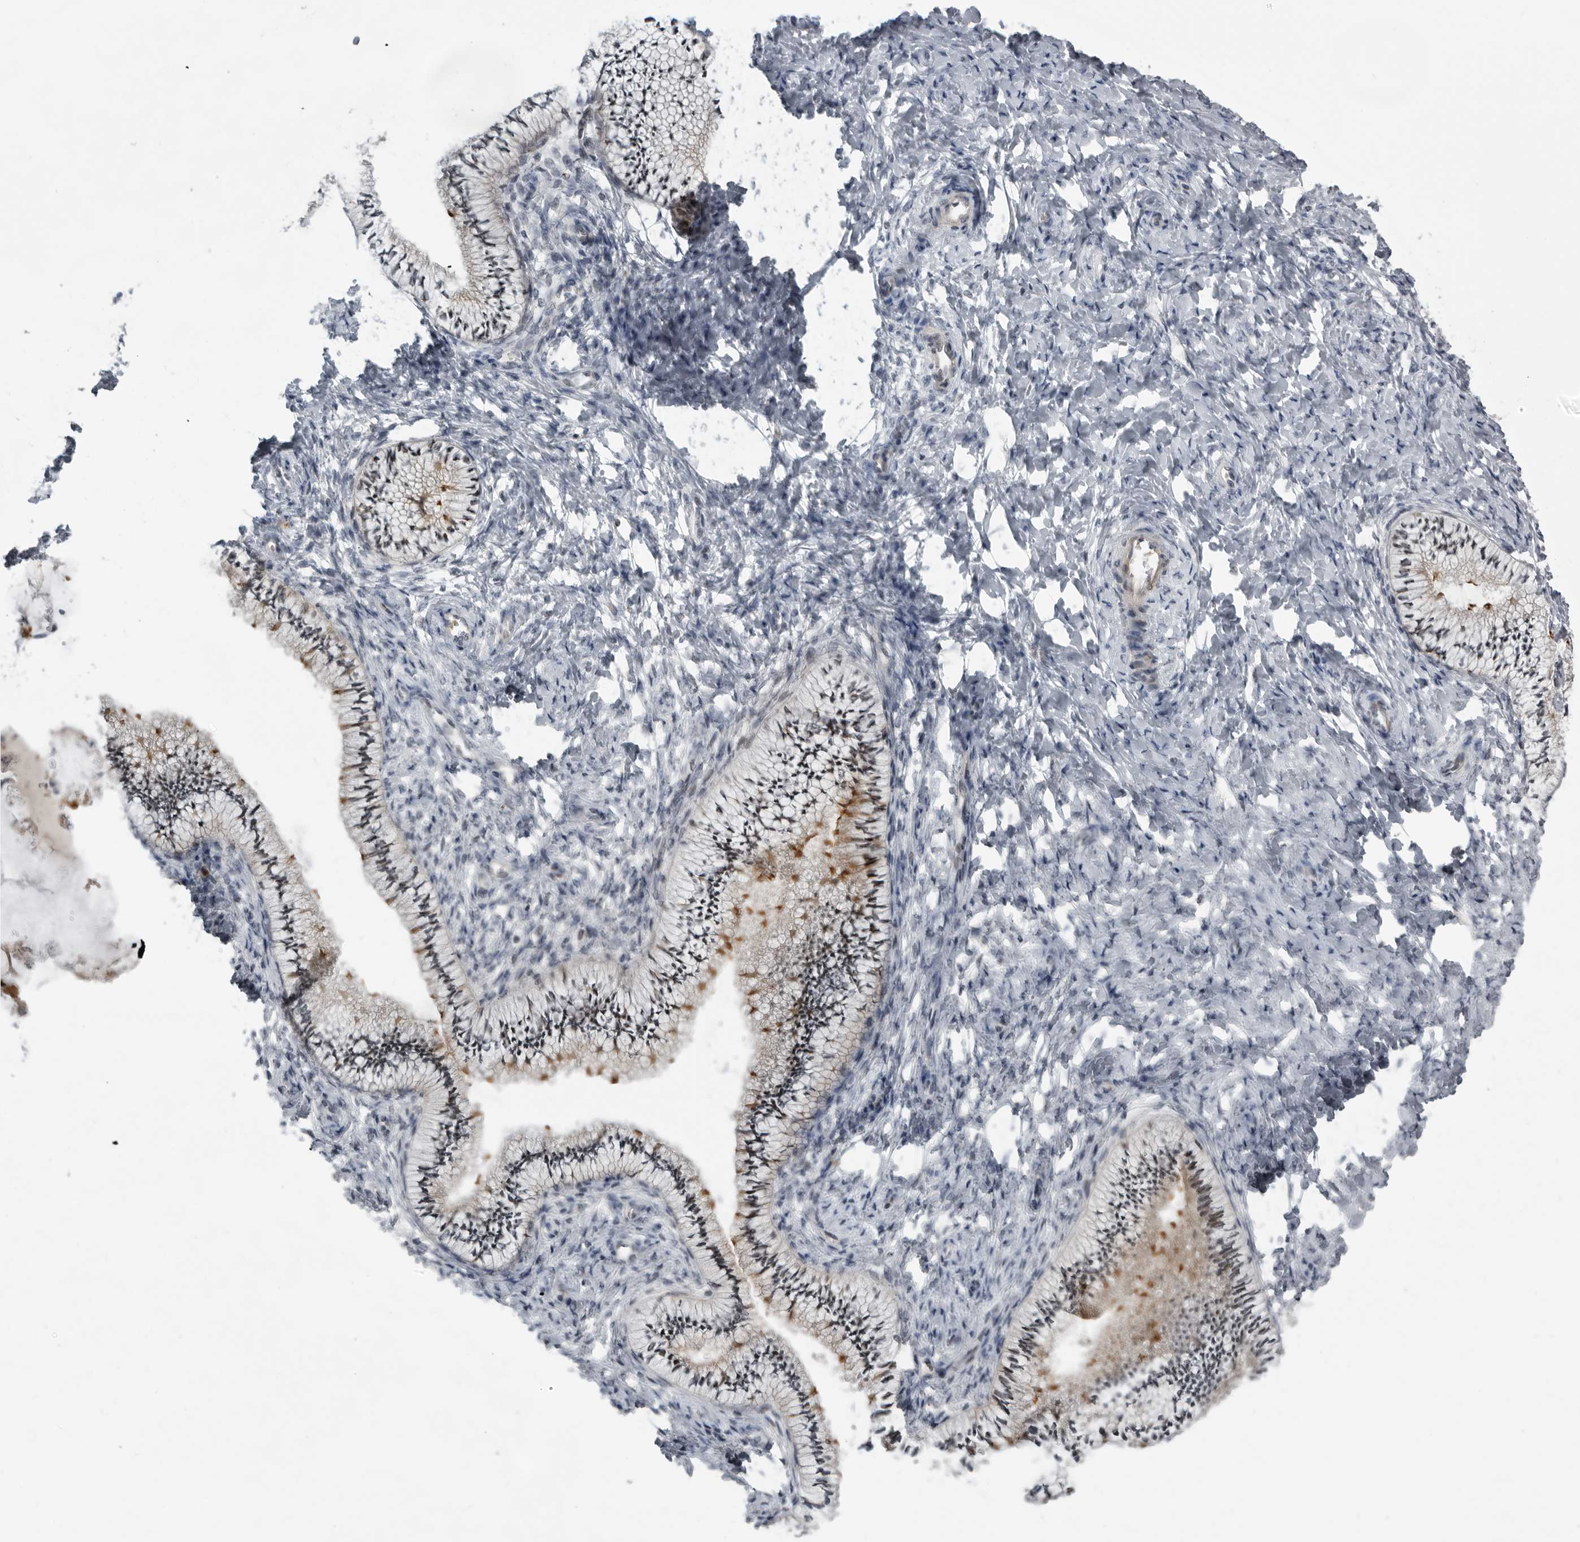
{"staining": {"intensity": "moderate", "quantity": ">75%", "location": "cytoplasmic/membranous,nuclear"}, "tissue": "cervix", "cell_type": "Glandular cells", "image_type": "normal", "snomed": [{"axis": "morphology", "description": "Normal tissue, NOS"}, {"axis": "topography", "description": "Cervix"}], "caption": "The immunohistochemical stain highlights moderate cytoplasmic/membranous,nuclear expression in glandular cells of unremarkable cervix.", "gene": "ALPK2", "patient": {"sex": "female", "age": 36}}